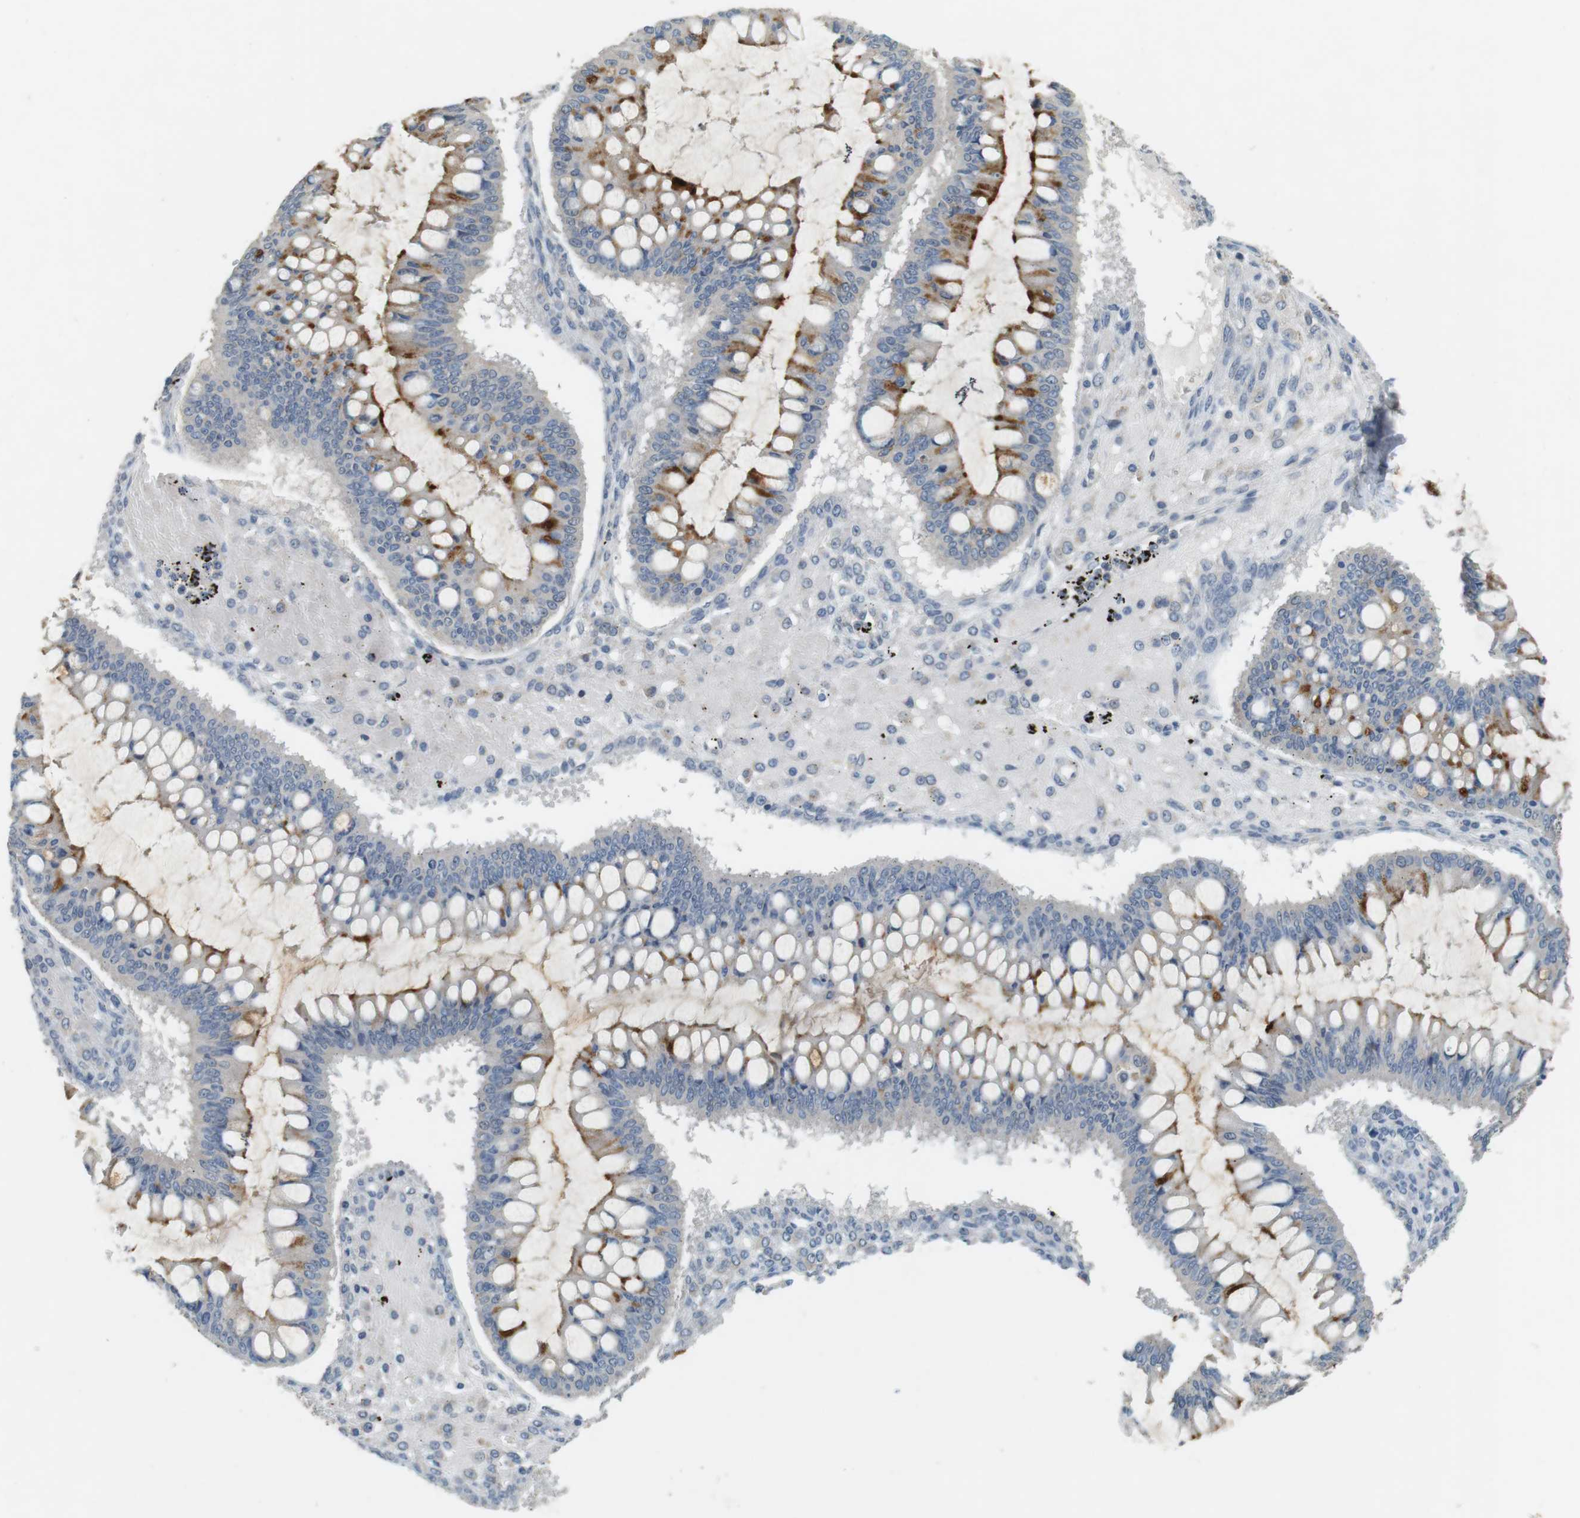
{"staining": {"intensity": "strong", "quantity": "25%-75%", "location": "cytoplasmic/membranous"}, "tissue": "ovarian cancer", "cell_type": "Tumor cells", "image_type": "cancer", "snomed": [{"axis": "morphology", "description": "Cystadenocarcinoma, mucinous, NOS"}, {"axis": "topography", "description": "Ovary"}], "caption": "This image reveals IHC staining of mucinous cystadenocarcinoma (ovarian), with high strong cytoplasmic/membranous positivity in approximately 25%-75% of tumor cells.", "gene": "MUC5B", "patient": {"sex": "female", "age": 73}}